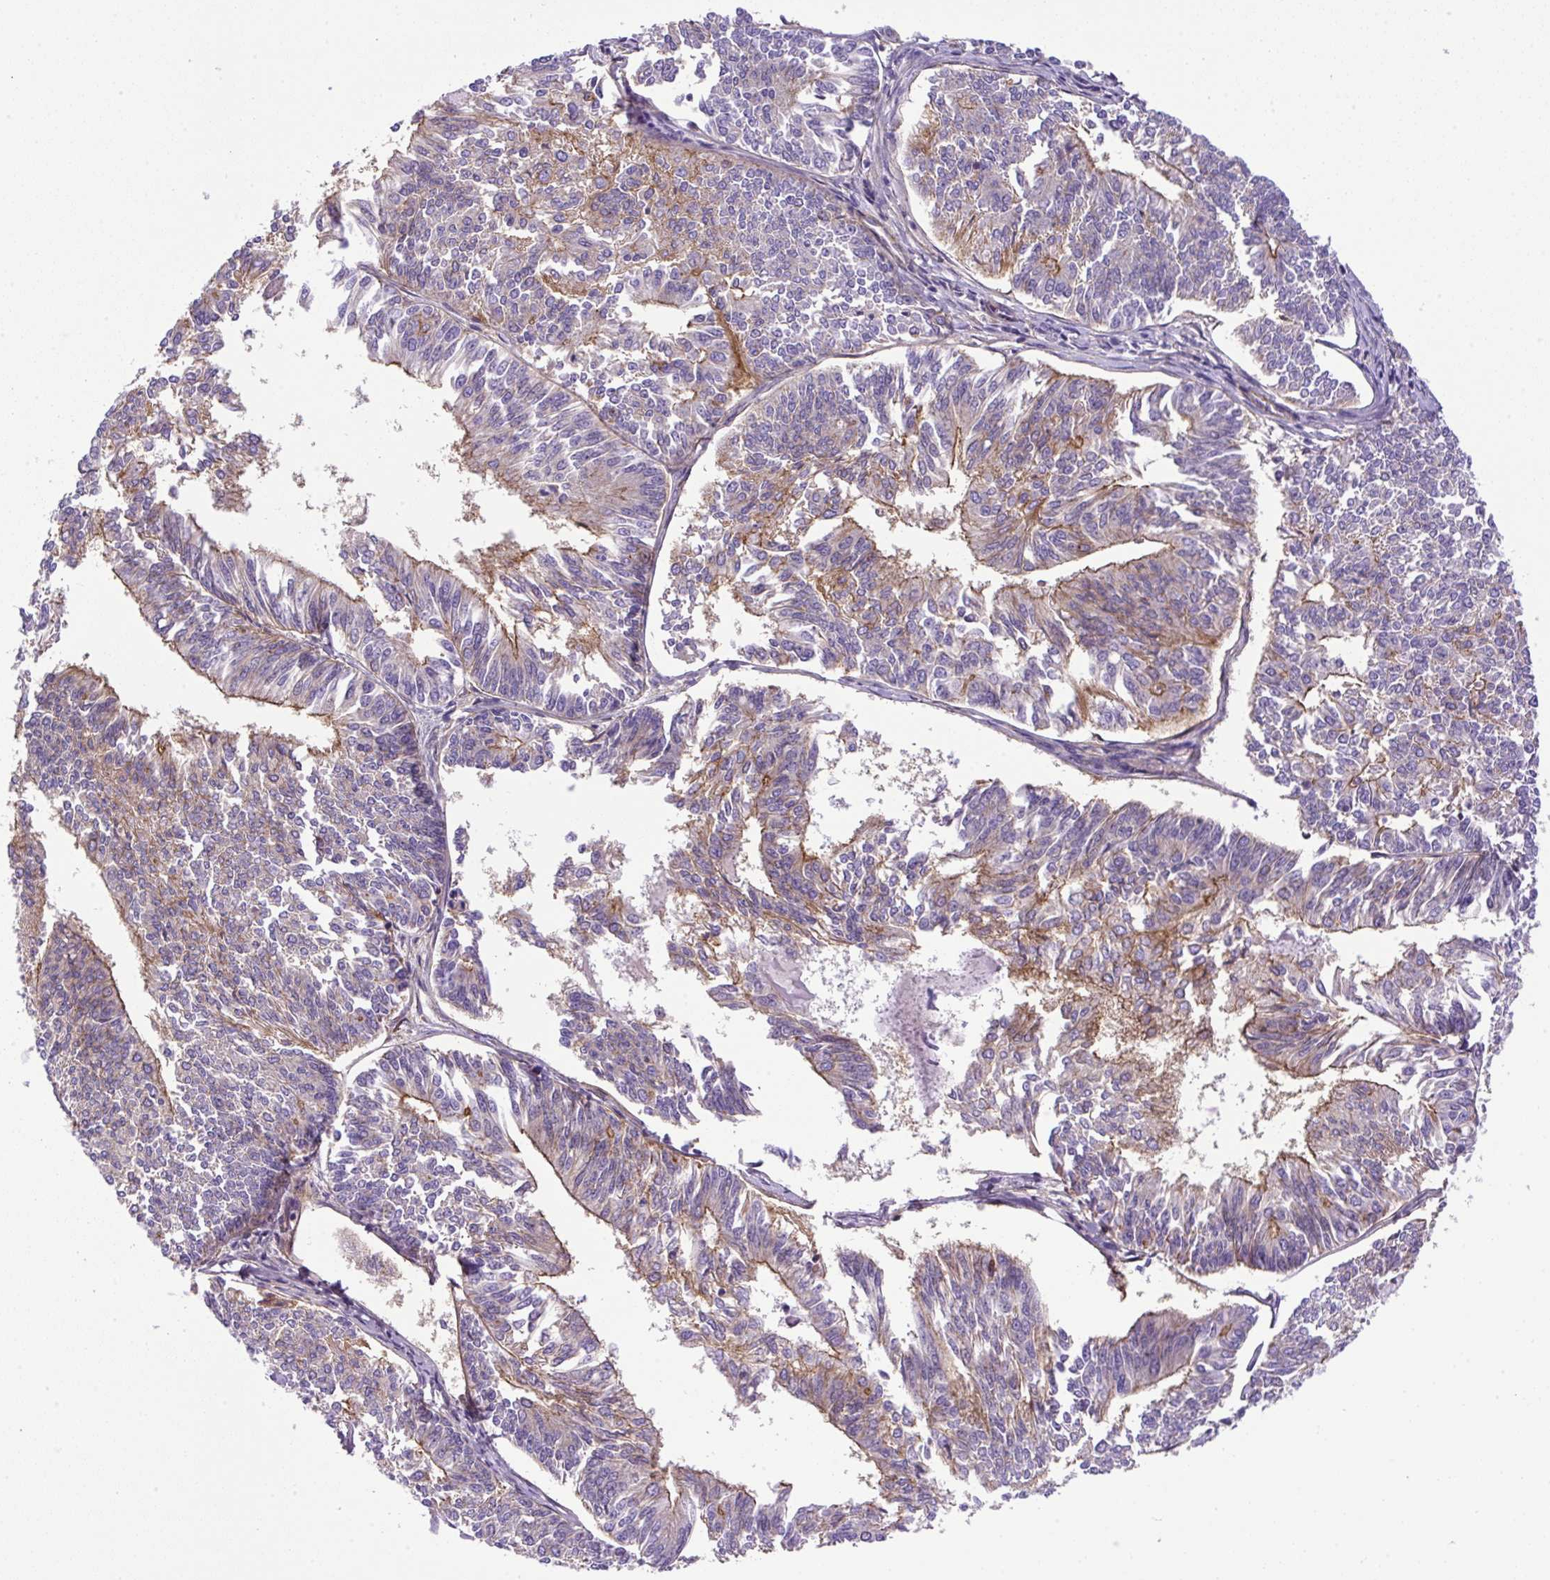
{"staining": {"intensity": "moderate", "quantity": "<25%", "location": "cytoplasmic/membranous"}, "tissue": "endometrial cancer", "cell_type": "Tumor cells", "image_type": "cancer", "snomed": [{"axis": "morphology", "description": "Adenocarcinoma, NOS"}, {"axis": "topography", "description": "Endometrium"}], "caption": "Endometrial adenocarcinoma was stained to show a protein in brown. There is low levels of moderate cytoplasmic/membranous staining in about <25% of tumor cells. (Brightfield microscopy of DAB IHC at high magnification).", "gene": "NPTN", "patient": {"sex": "female", "age": 58}}